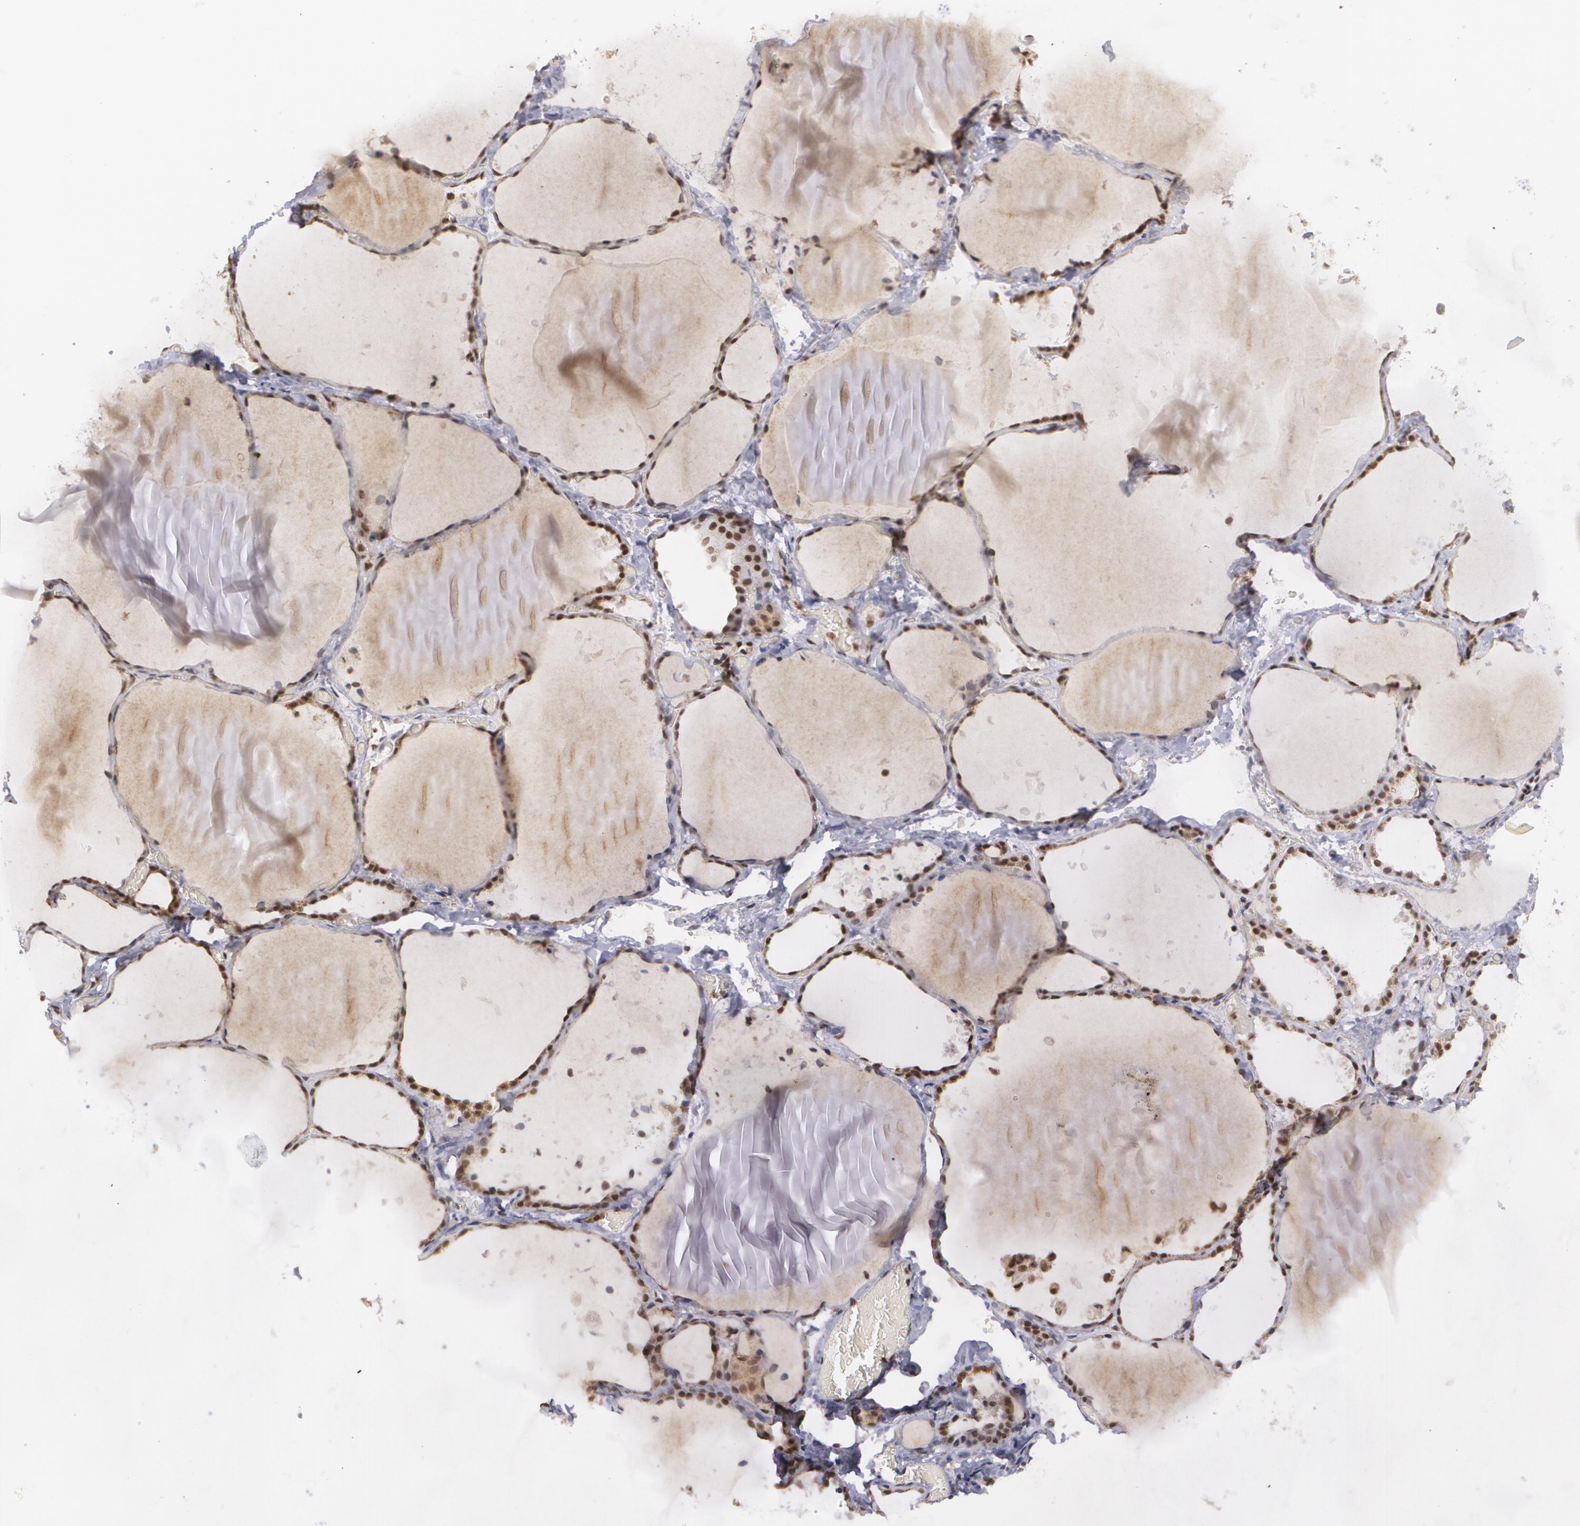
{"staining": {"intensity": "moderate", "quantity": ">75%", "location": "nuclear"}, "tissue": "thyroid gland", "cell_type": "Glandular cells", "image_type": "normal", "snomed": [{"axis": "morphology", "description": "Normal tissue, NOS"}, {"axis": "topography", "description": "Thyroid gland"}], "caption": "Immunohistochemical staining of unremarkable human thyroid gland demonstrates >75% levels of moderate nuclear protein expression in approximately >75% of glandular cells. (Stains: DAB in brown, nuclei in blue, Microscopy: brightfield microscopy at high magnification).", "gene": "MXD1", "patient": {"sex": "female", "age": 22}}